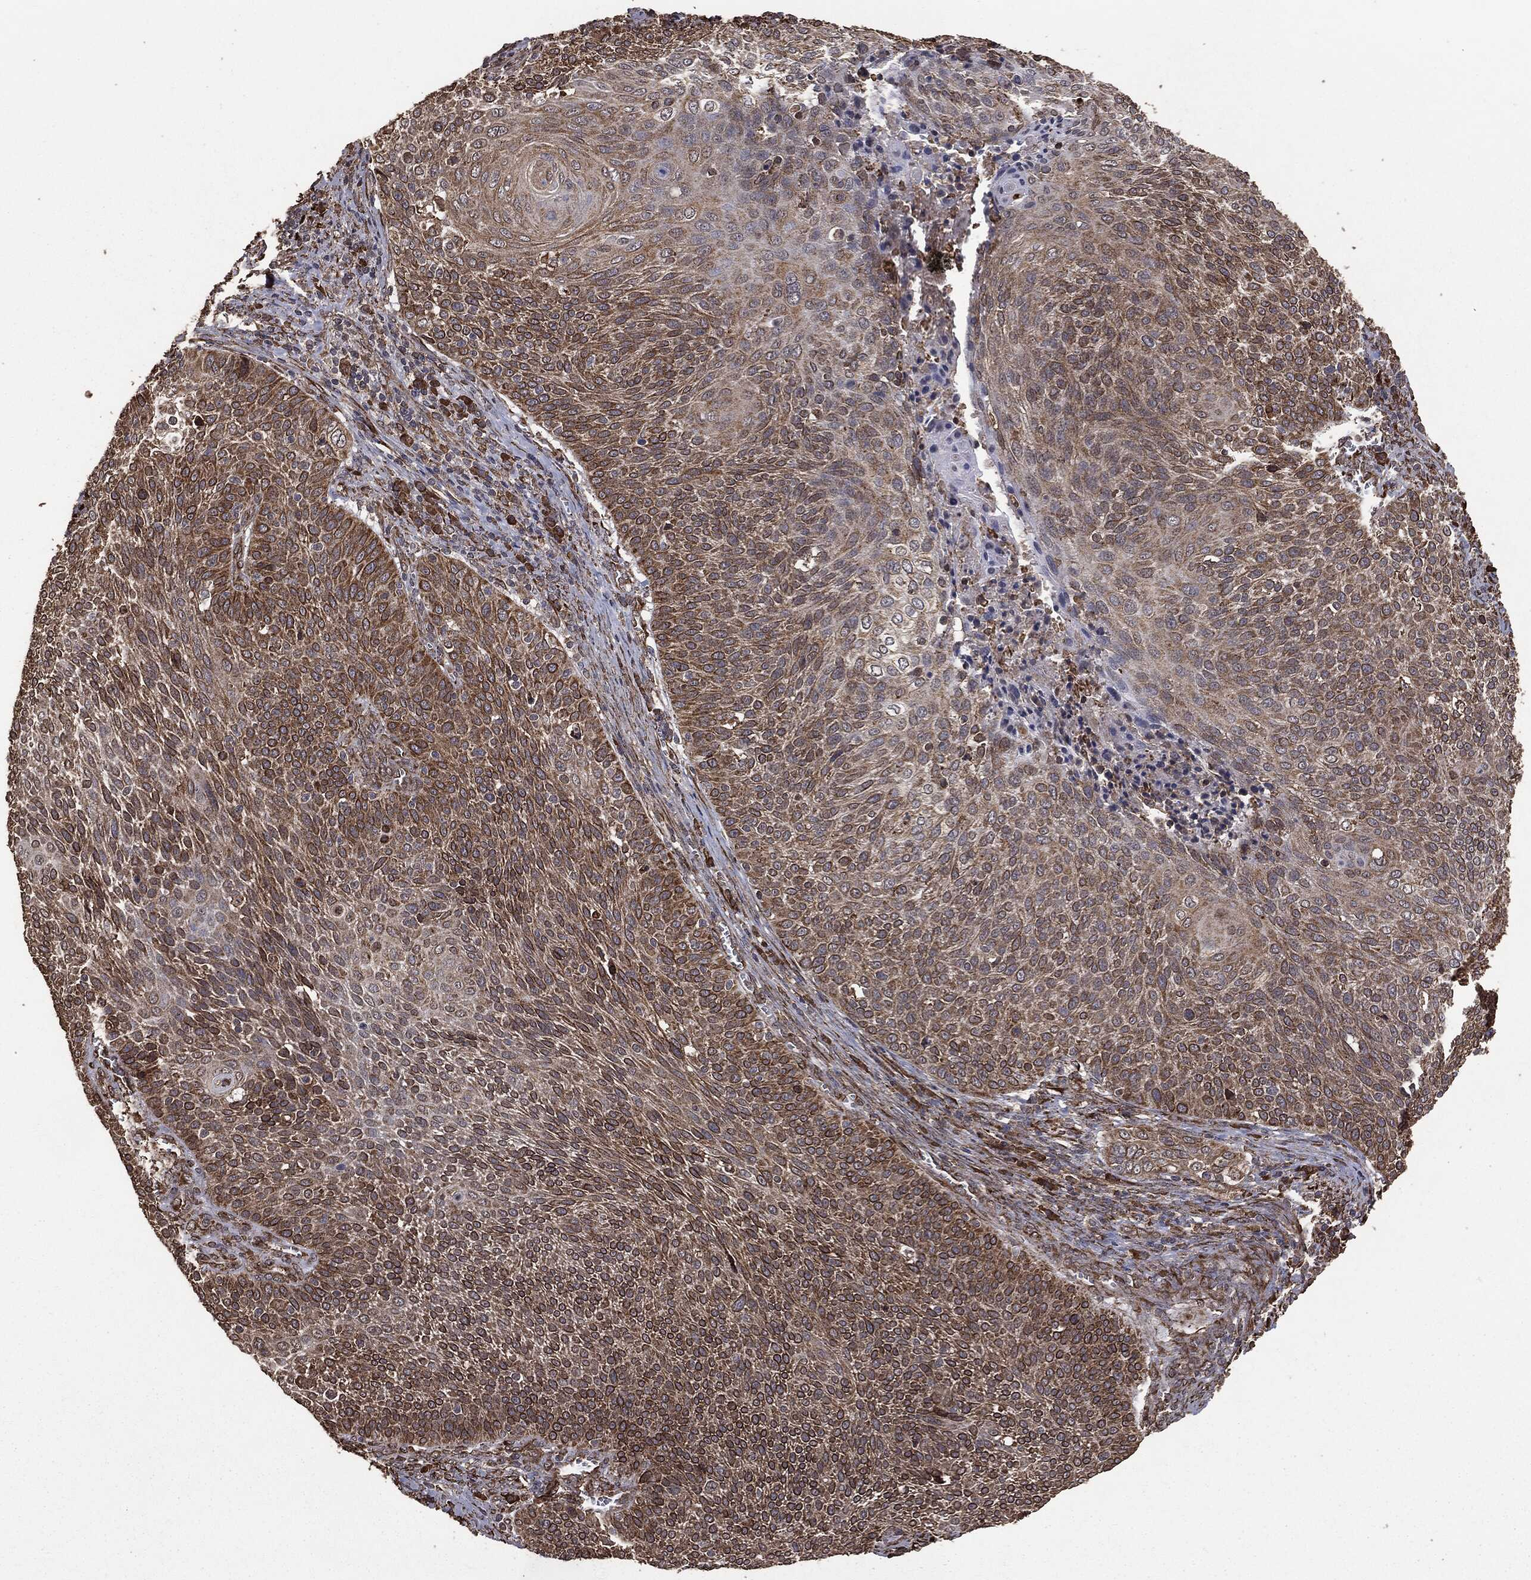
{"staining": {"intensity": "moderate", "quantity": ">75%", "location": "cytoplasmic/membranous"}, "tissue": "cervical cancer", "cell_type": "Tumor cells", "image_type": "cancer", "snomed": [{"axis": "morphology", "description": "Squamous cell carcinoma, NOS"}, {"axis": "topography", "description": "Cervix"}], "caption": "Brown immunohistochemical staining in human cervical cancer demonstrates moderate cytoplasmic/membranous expression in about >75% of tumor cells.", "gene": "MTOR", "patient": {"sex": "female", "age": 31}}